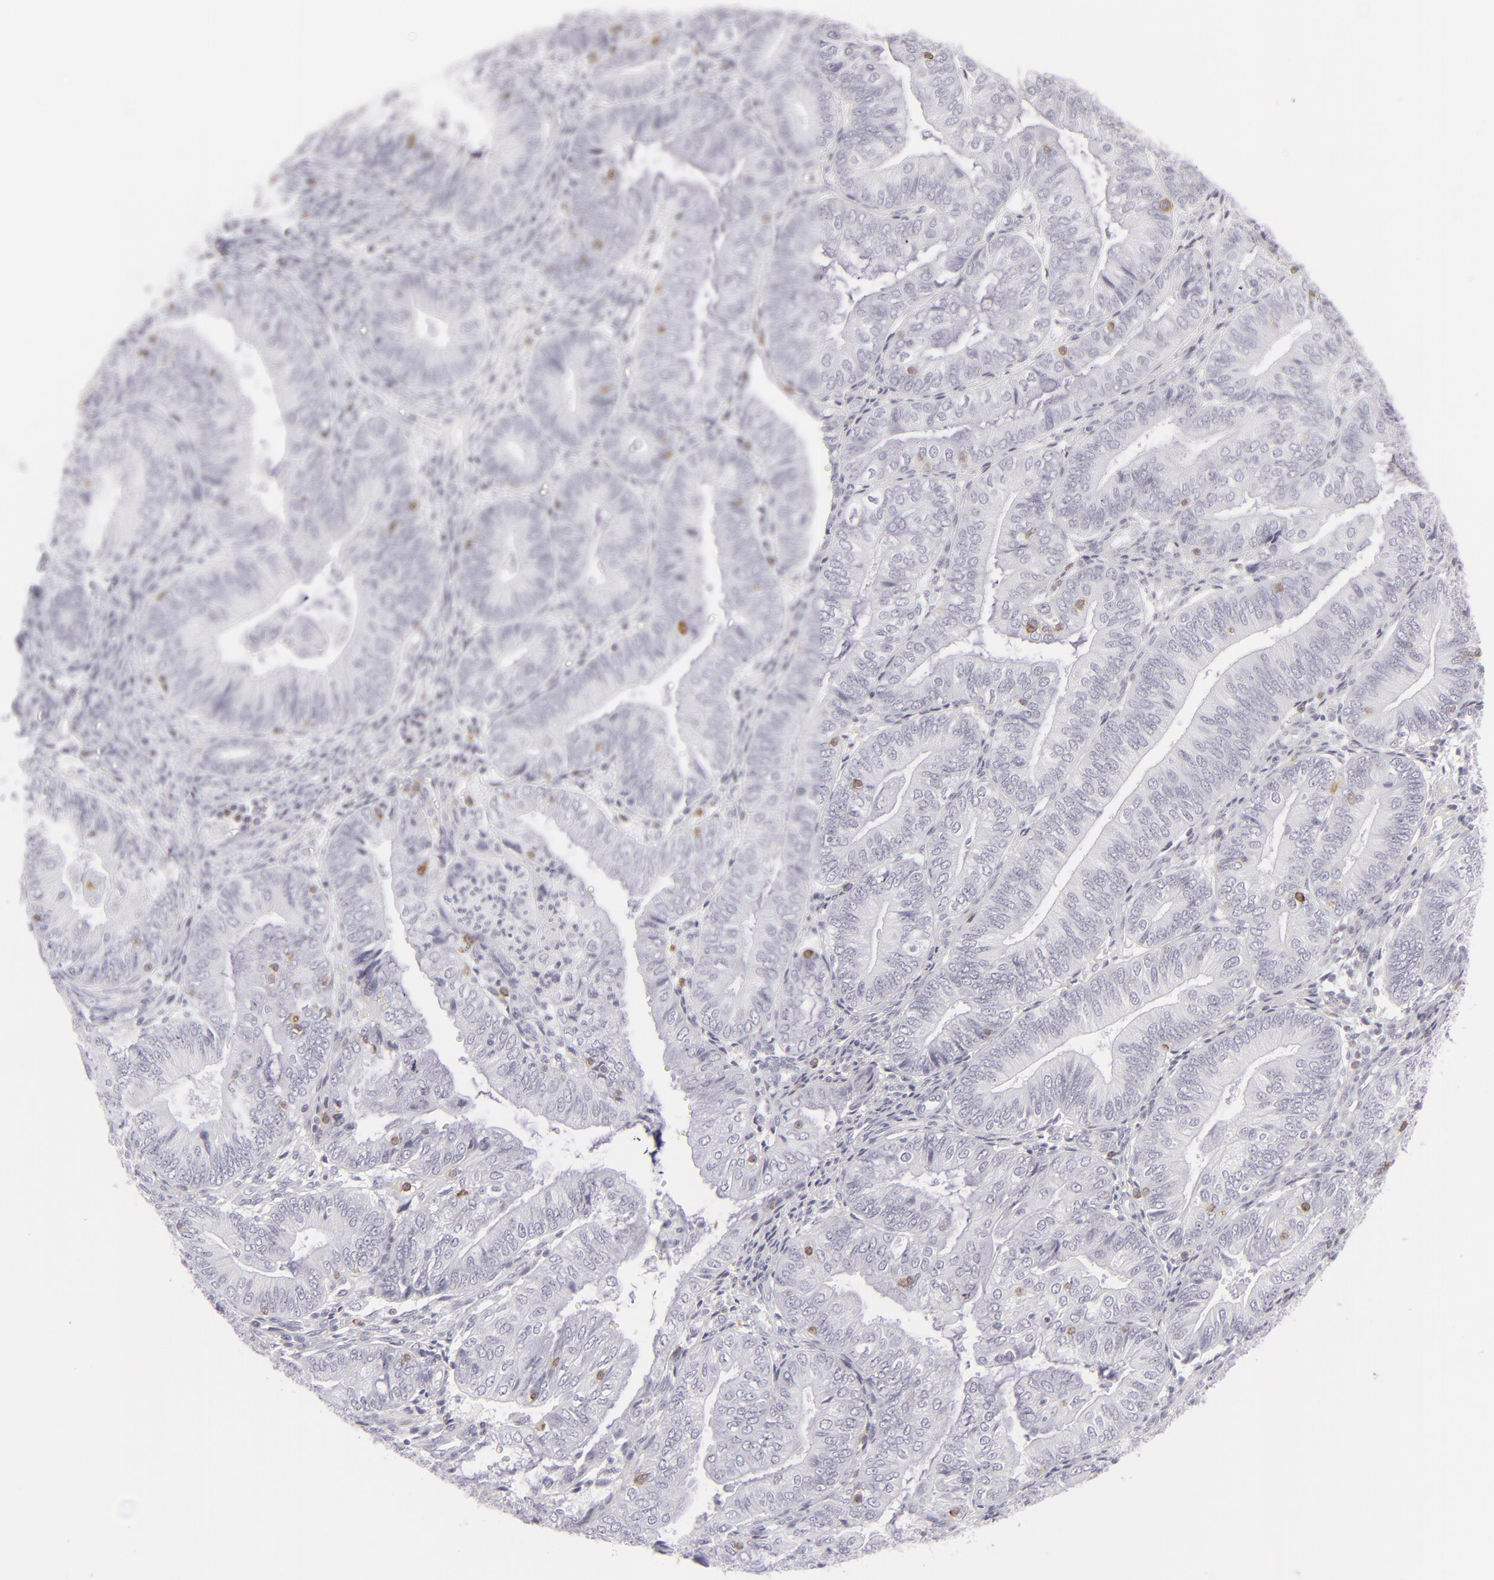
{"staining": {"intensity": "negative", "quantity": "none", "location": "none"}, "tissue": "endometrial cancer", "cell_type": "Tumor cells", "image_type": "cancer", "snomed": [{"axis": "morphology", "description": "Adenocarcinoma, NOS"}, {"axis": "topography", "description": "Endometrium"}], "caption": "Immunohistochemistry of adenocarcinoma (endometrial) exhibits no expression in tumor cells.", "gene": "CD7", "patient": {"sex": "female", "age": 55}}